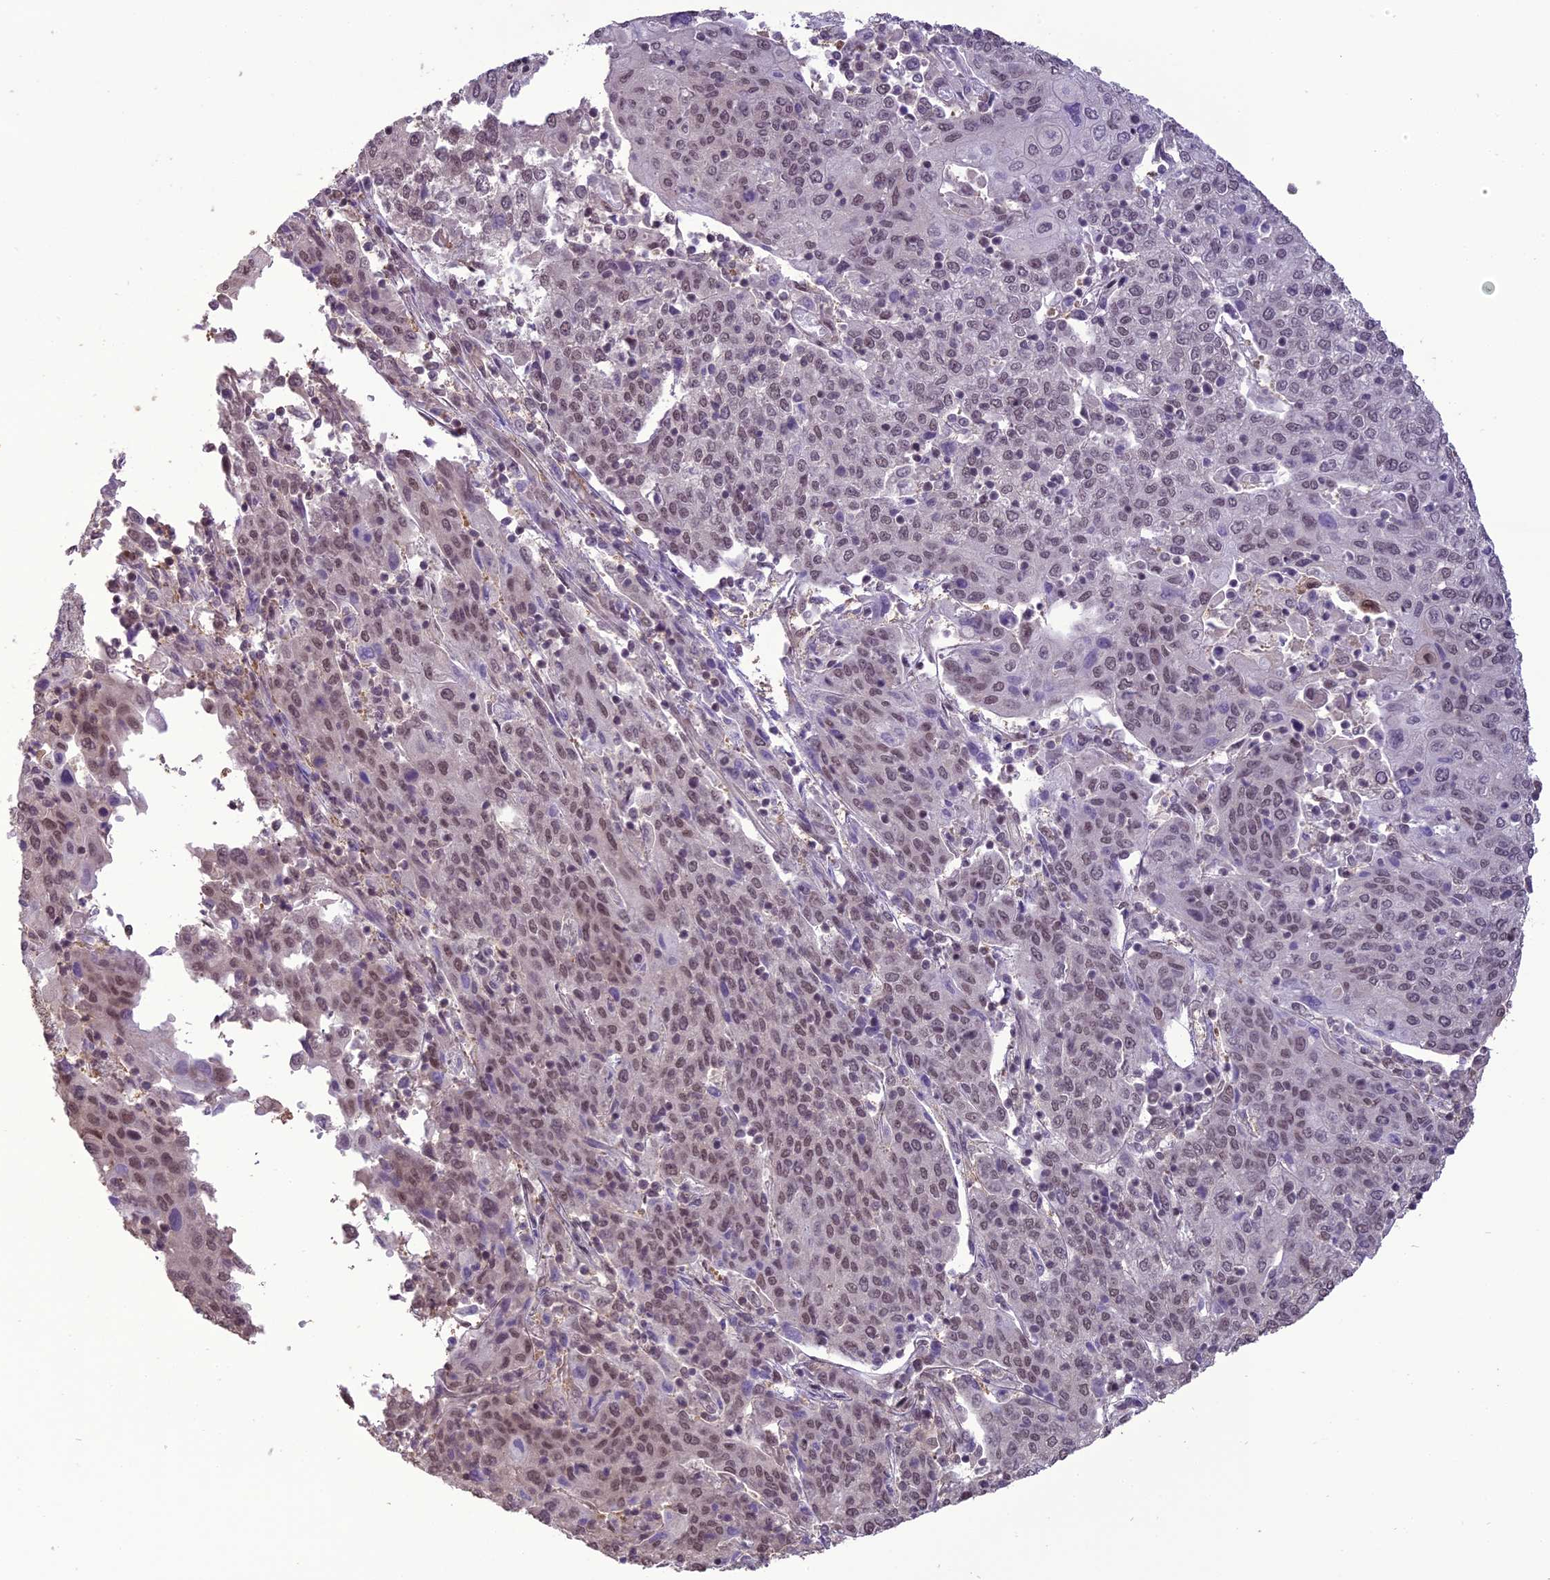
{"staining": {"intensity": "moderate", "quantity": "25%-75%", "location": "nuclear"}, "tissue": "cervical cancer", "cell_type": "Tumor cells", "image_type": "cancer", "snomed": [{"axis": "morphology", "description": "Squamous cell carcinoma, NOS"}, {"axis": "topography", "description": "Cervix"}], "caption": "Moderate nuclear expression is appreciated in approximately 25%-75% of tumor cells in cervical cancer.", "gene": "TIGD7", "patient": {"sex": "female", "age": 67}}